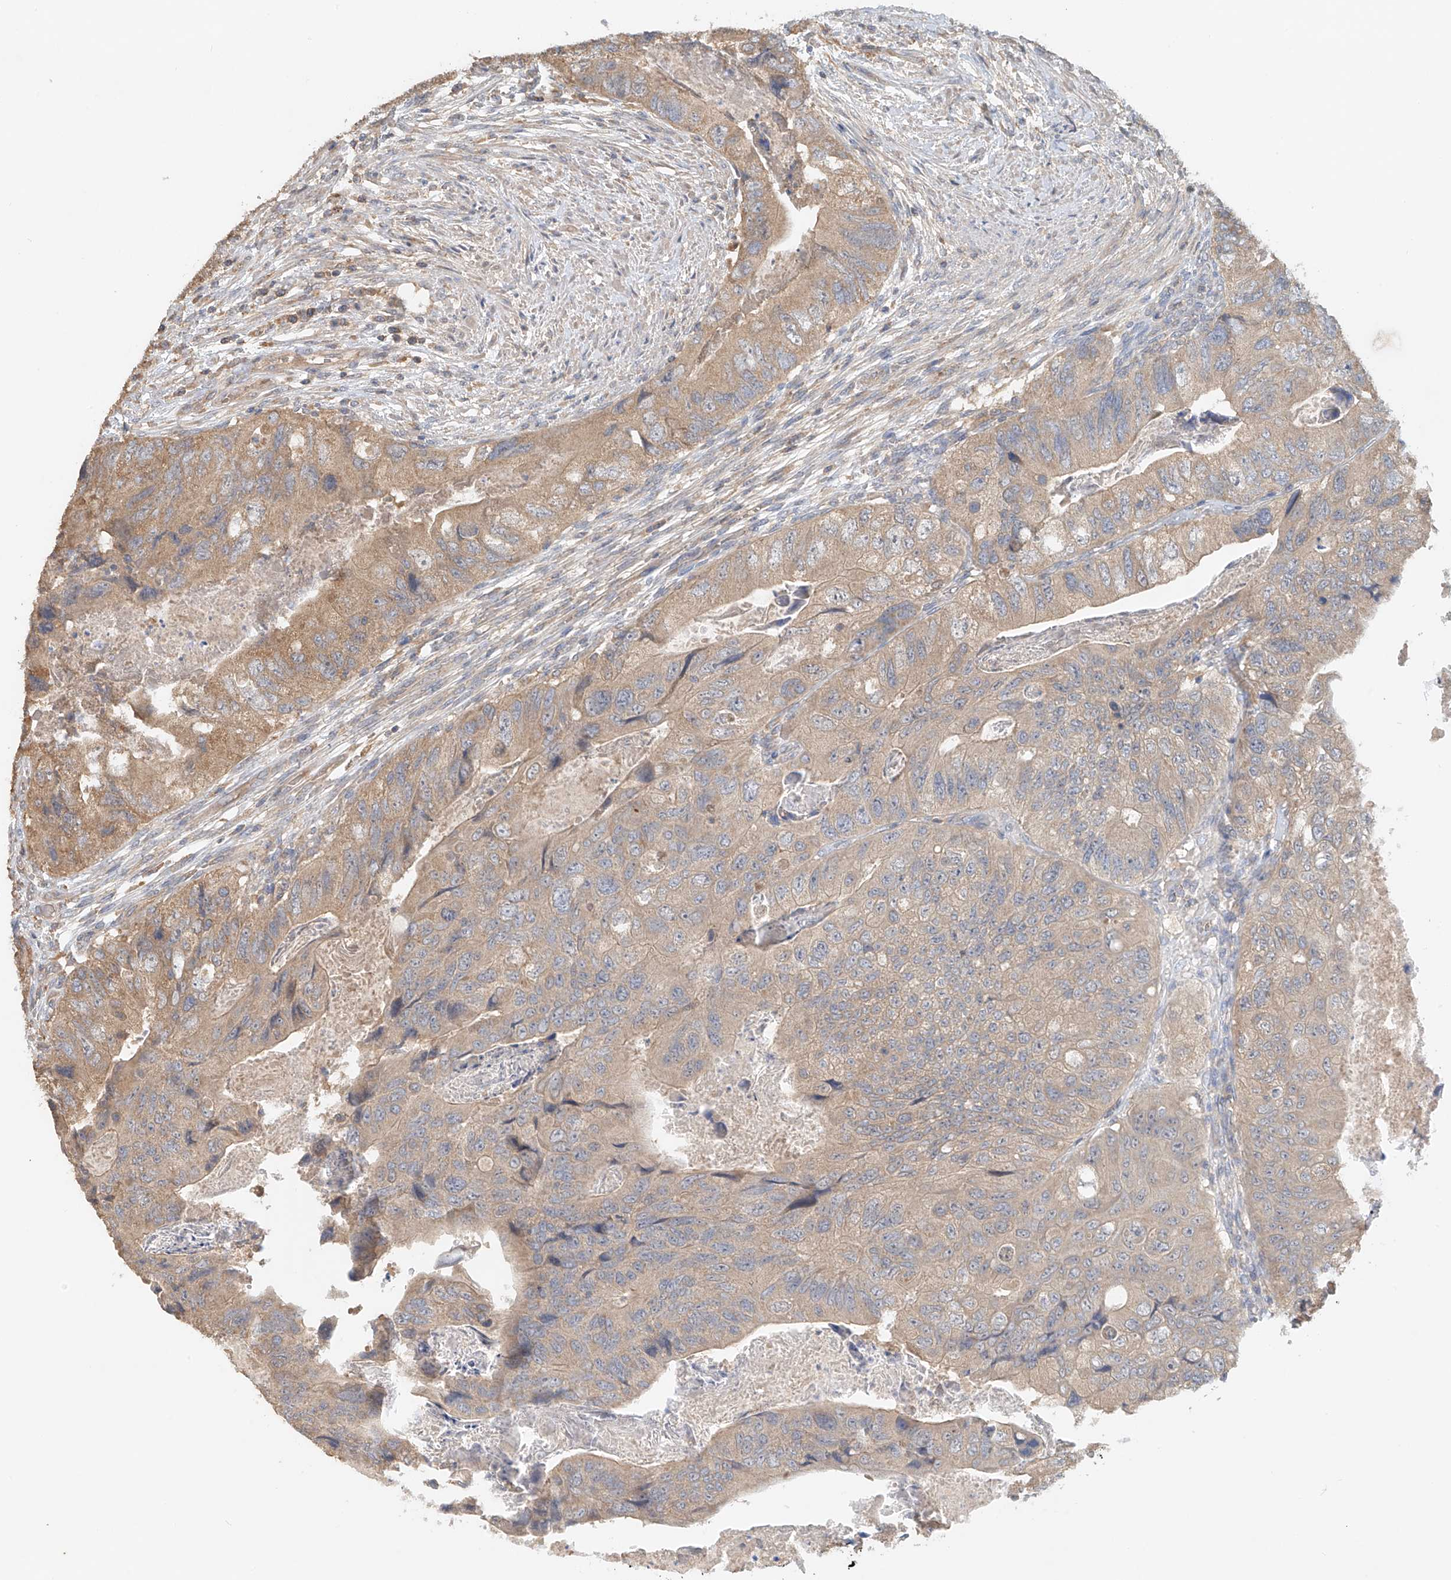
{"staining": {"intensity": "weak", "quantity": ">75%", "location": "cytoplasmic/membranous"}, "tissue": "colorectal cancer", "cell_type": "Tumor cells", "image_type": "cancer", "snomed": [{"axis": "morphology", "description": "Adenocarcinoma, NOS"}, {"axis": "topography", "description": "Rectum"}], "caption": "Brown immunohistochemical staining in human colorectal cancer (adenocarcinoma) shows weak cytoplasmic/membranous positivity in approximately >75% of tumor cells.", "gene": "GNB1L", "patient": {"sex": "male", "age": 63}}